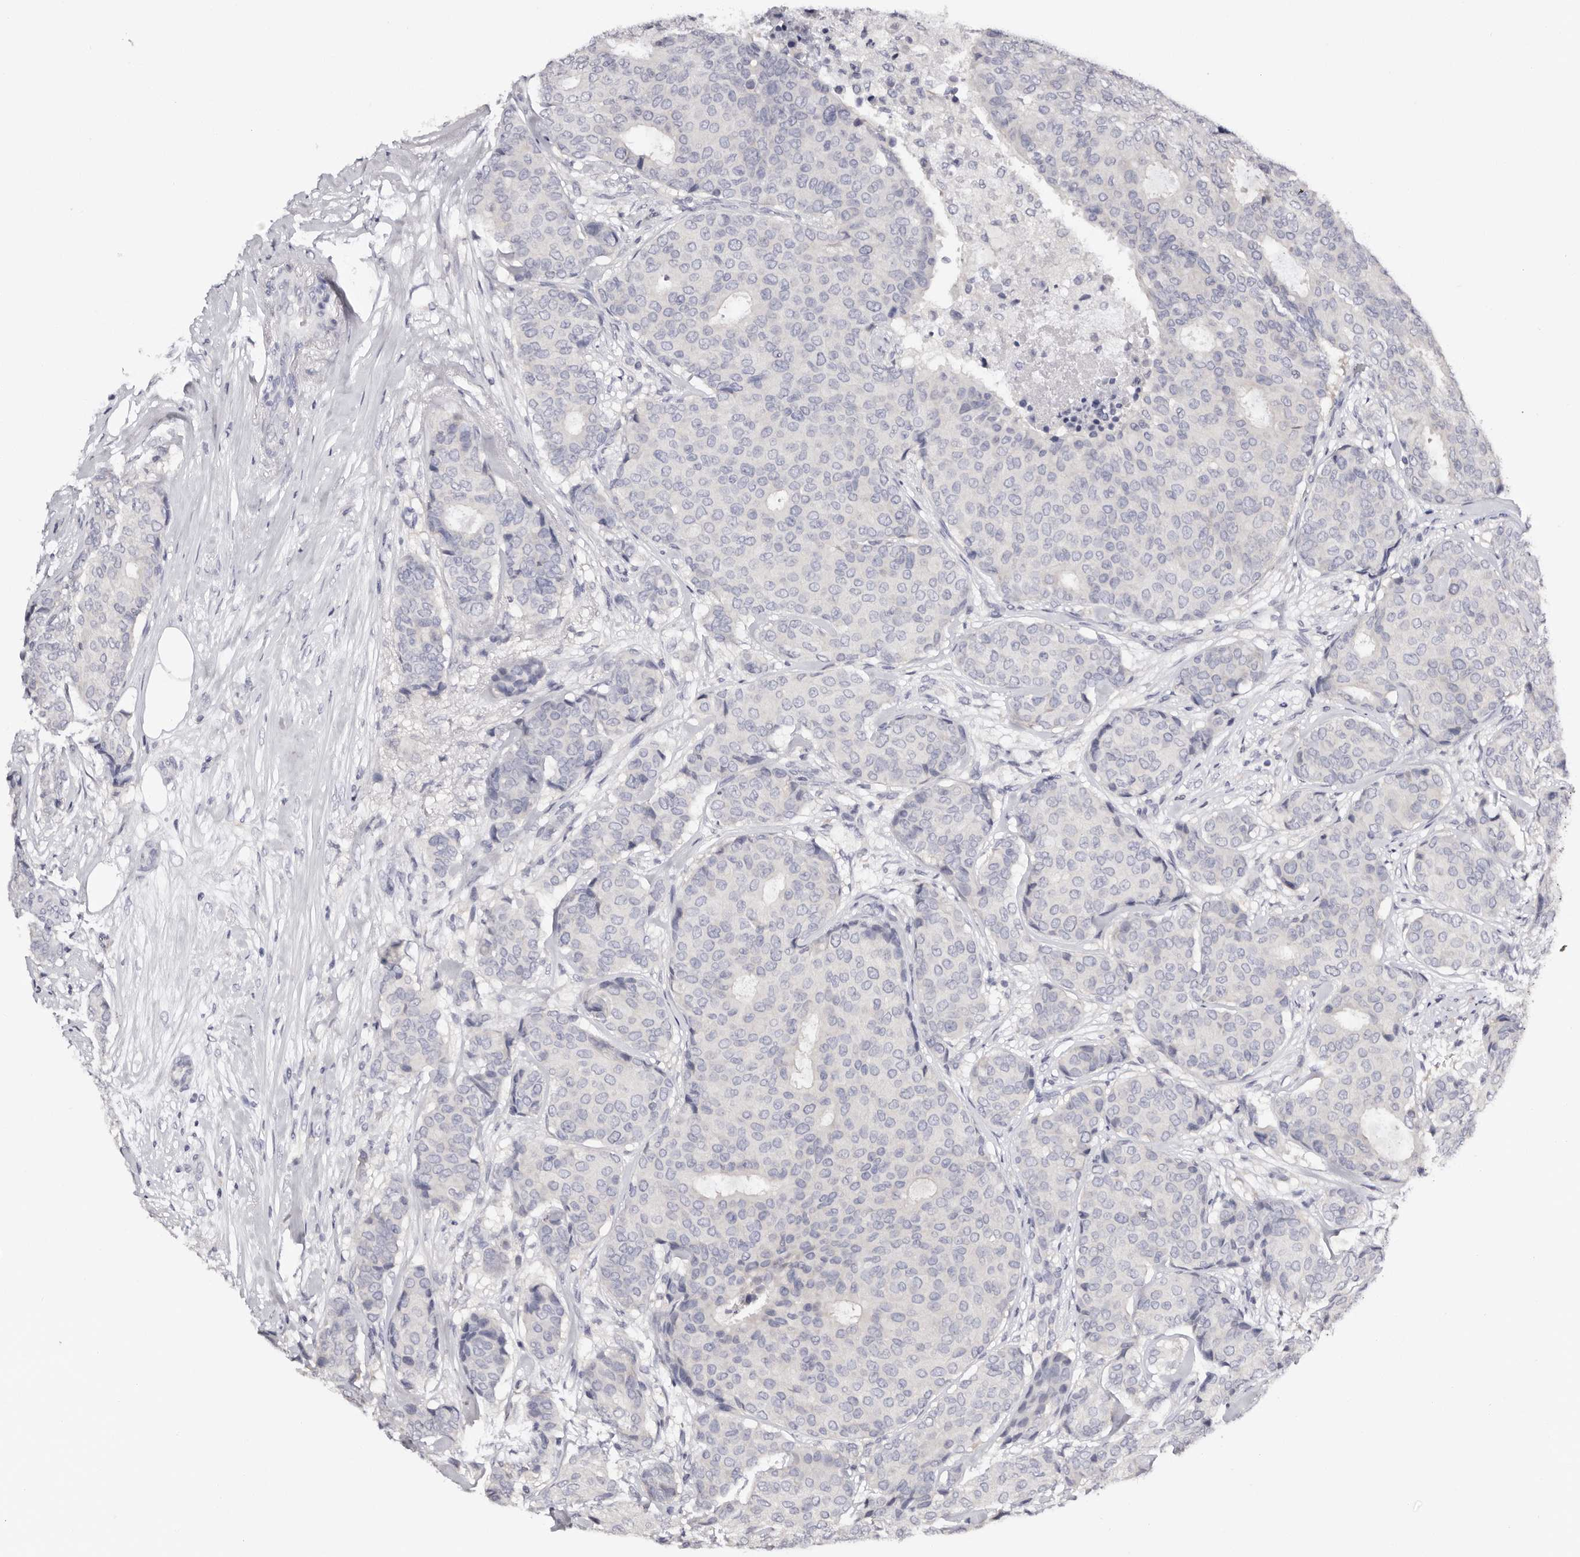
{"staining": {"intensity": "negative", "quantity": "none", "location": "none"}, "tissue": "breast cancer", "cell_type": "Tumor cells", "image_type": "cancer", "snomed": [{"axis": "morphology", "description": "Duct carcinoma"}, {"axis": "topography", "description": "Breast"}], "caption": "An image of human intraductal carcinoma (breast) is negative for staining in tumor cells.", "gene": "ROM1", "patient": {"sex": "female", "age": 75}}